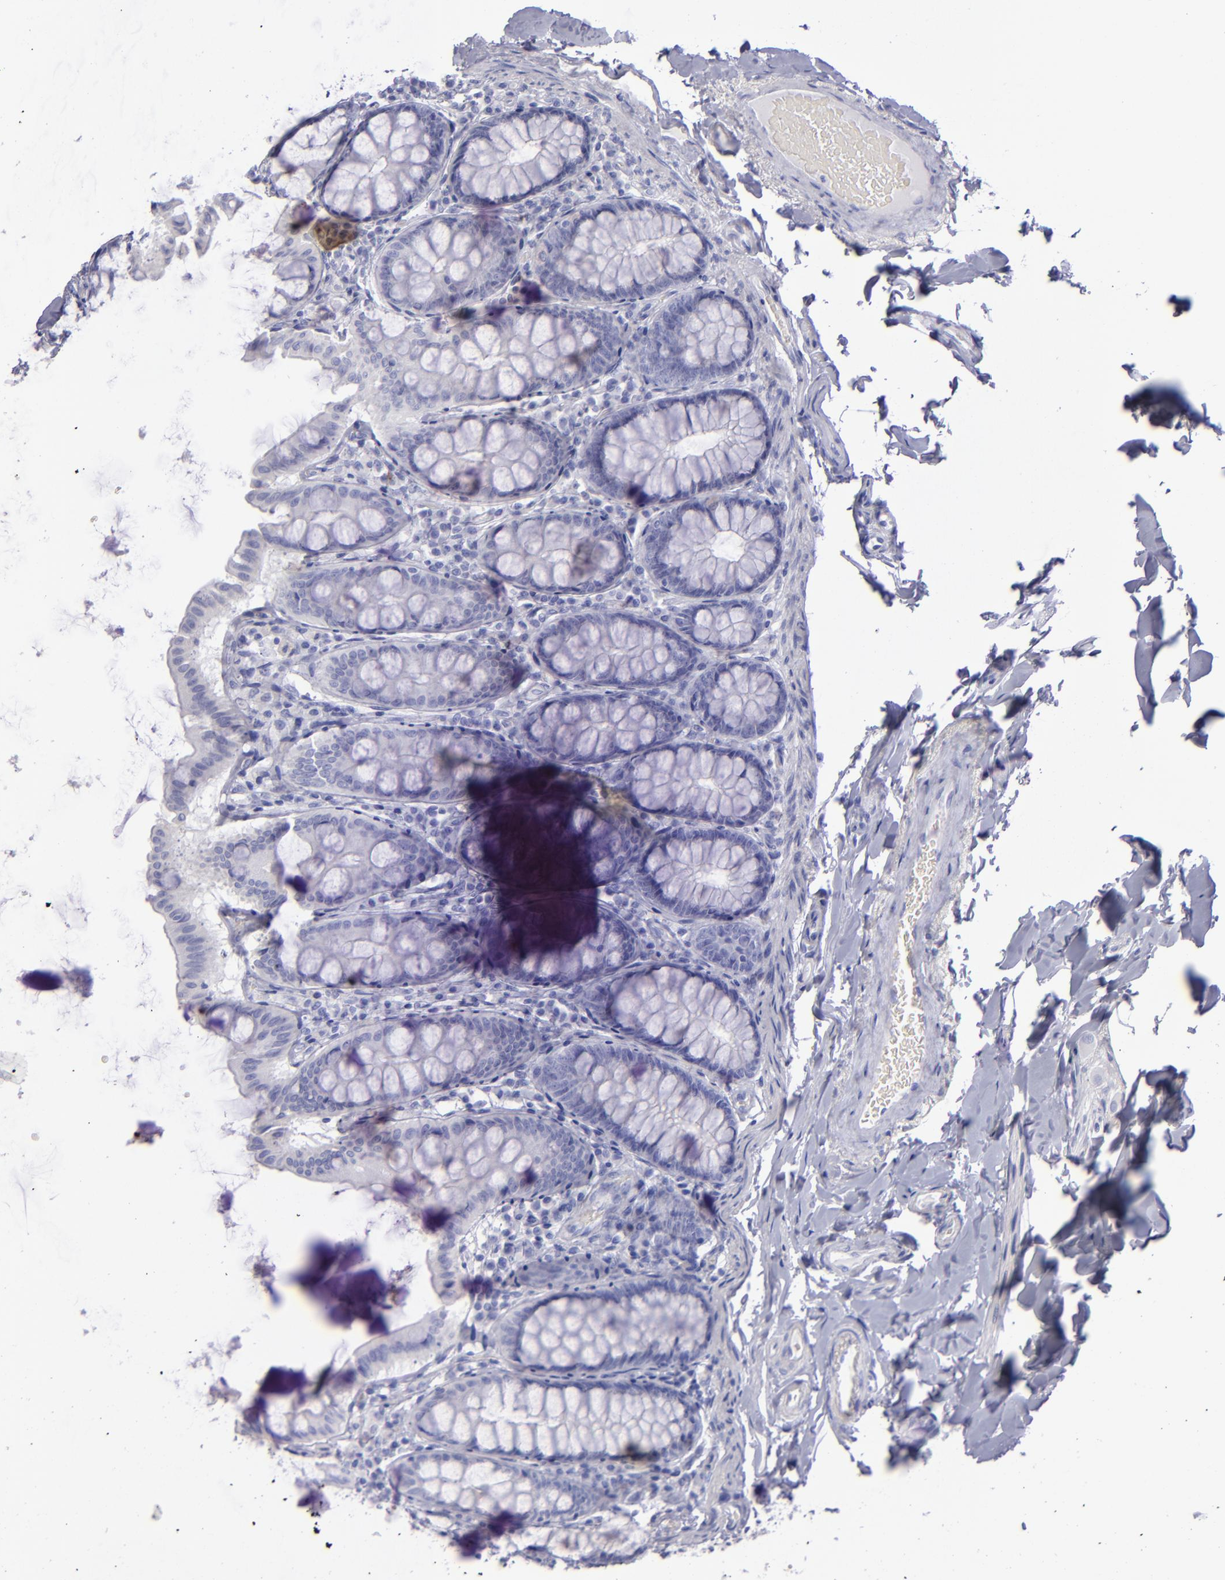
{"staining": {"intensity": "negative", "quantity": "none", "location": "none"}, "tissue": "colon", "cell_type": "Endothelial cells", "image_type": "normal", "snomed": [{"axis": "morphology", "description": "Normal tissue, NOS"}, {"axis": "topography", "description": "Colon"}], "caption": "DAB immunohistochemical staining of benign human colon displays no significant staining in endothelial cells. (Stains: DAB (3,3'-diaminobenzidine) immunohistochemistry (IHC) with hematoxylin counter stain, Microscopy: brightfield microscopy at high magnification).", "gene": "CD22", "patient": {"sex": "female", "age": 61}}